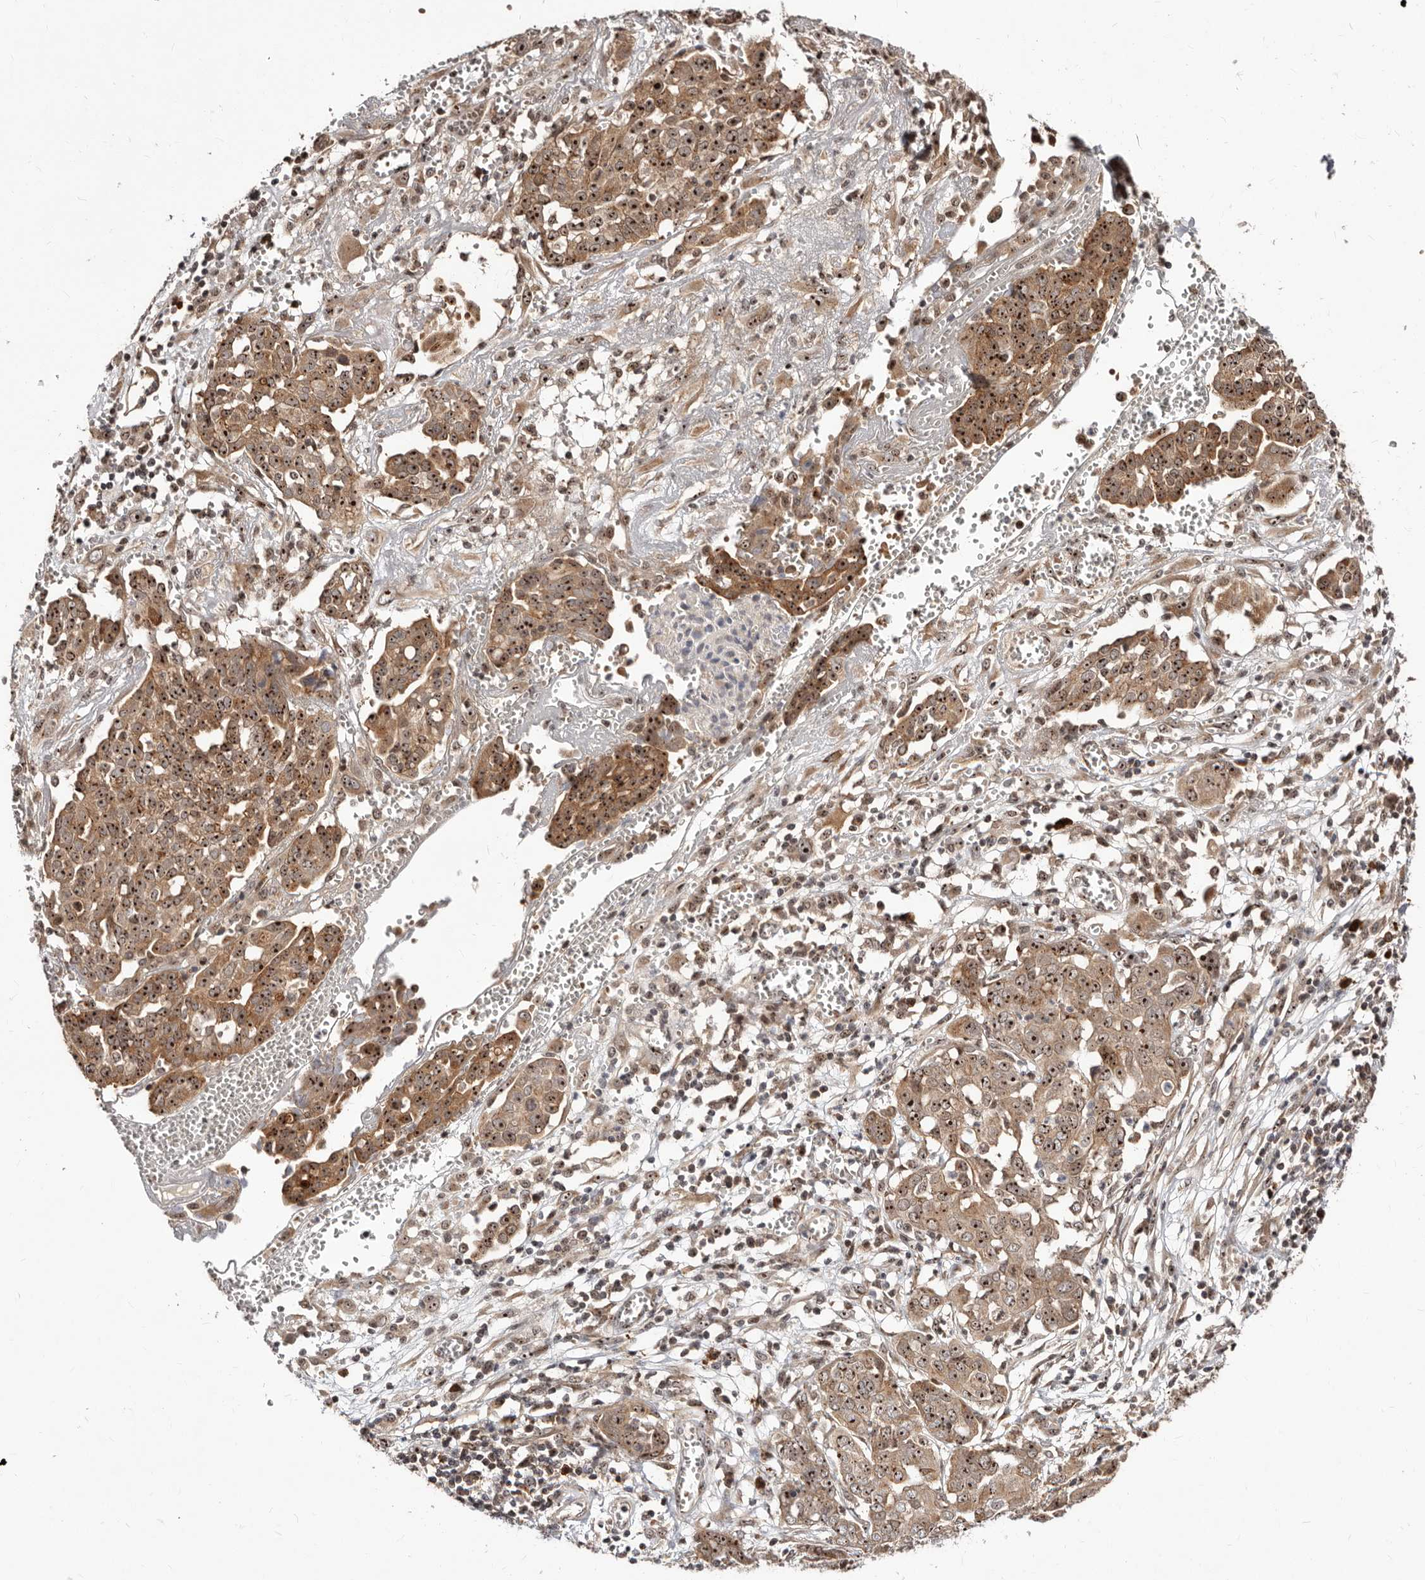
{"staining": {"intensity": "strong", "quantity": ">75%", "location": "cytoplasmic/membranous,nuclear"}, "tissue": "ovarian cancer", "cell_type": "Tumor cells", "image_type": "cancer", "snomed": [{"axis": "morphology", "description": "Cystadenocarcinoma, serous, NOS"}, {"axis": "topography", "description": "Soft tissue"}, {"axis": "topography", "description": "Ovary"}], "caption": "IHC photomicrograph of human serous cystadenocarcinoma (ovarian) stained for a protein (brown), which shows high levels of strong cytoplasmic/membranous and nuclear staining in approximately >75% of tumor cells.", "gene": "APOL6", "patient": {"sex": "female", "age": 57}}